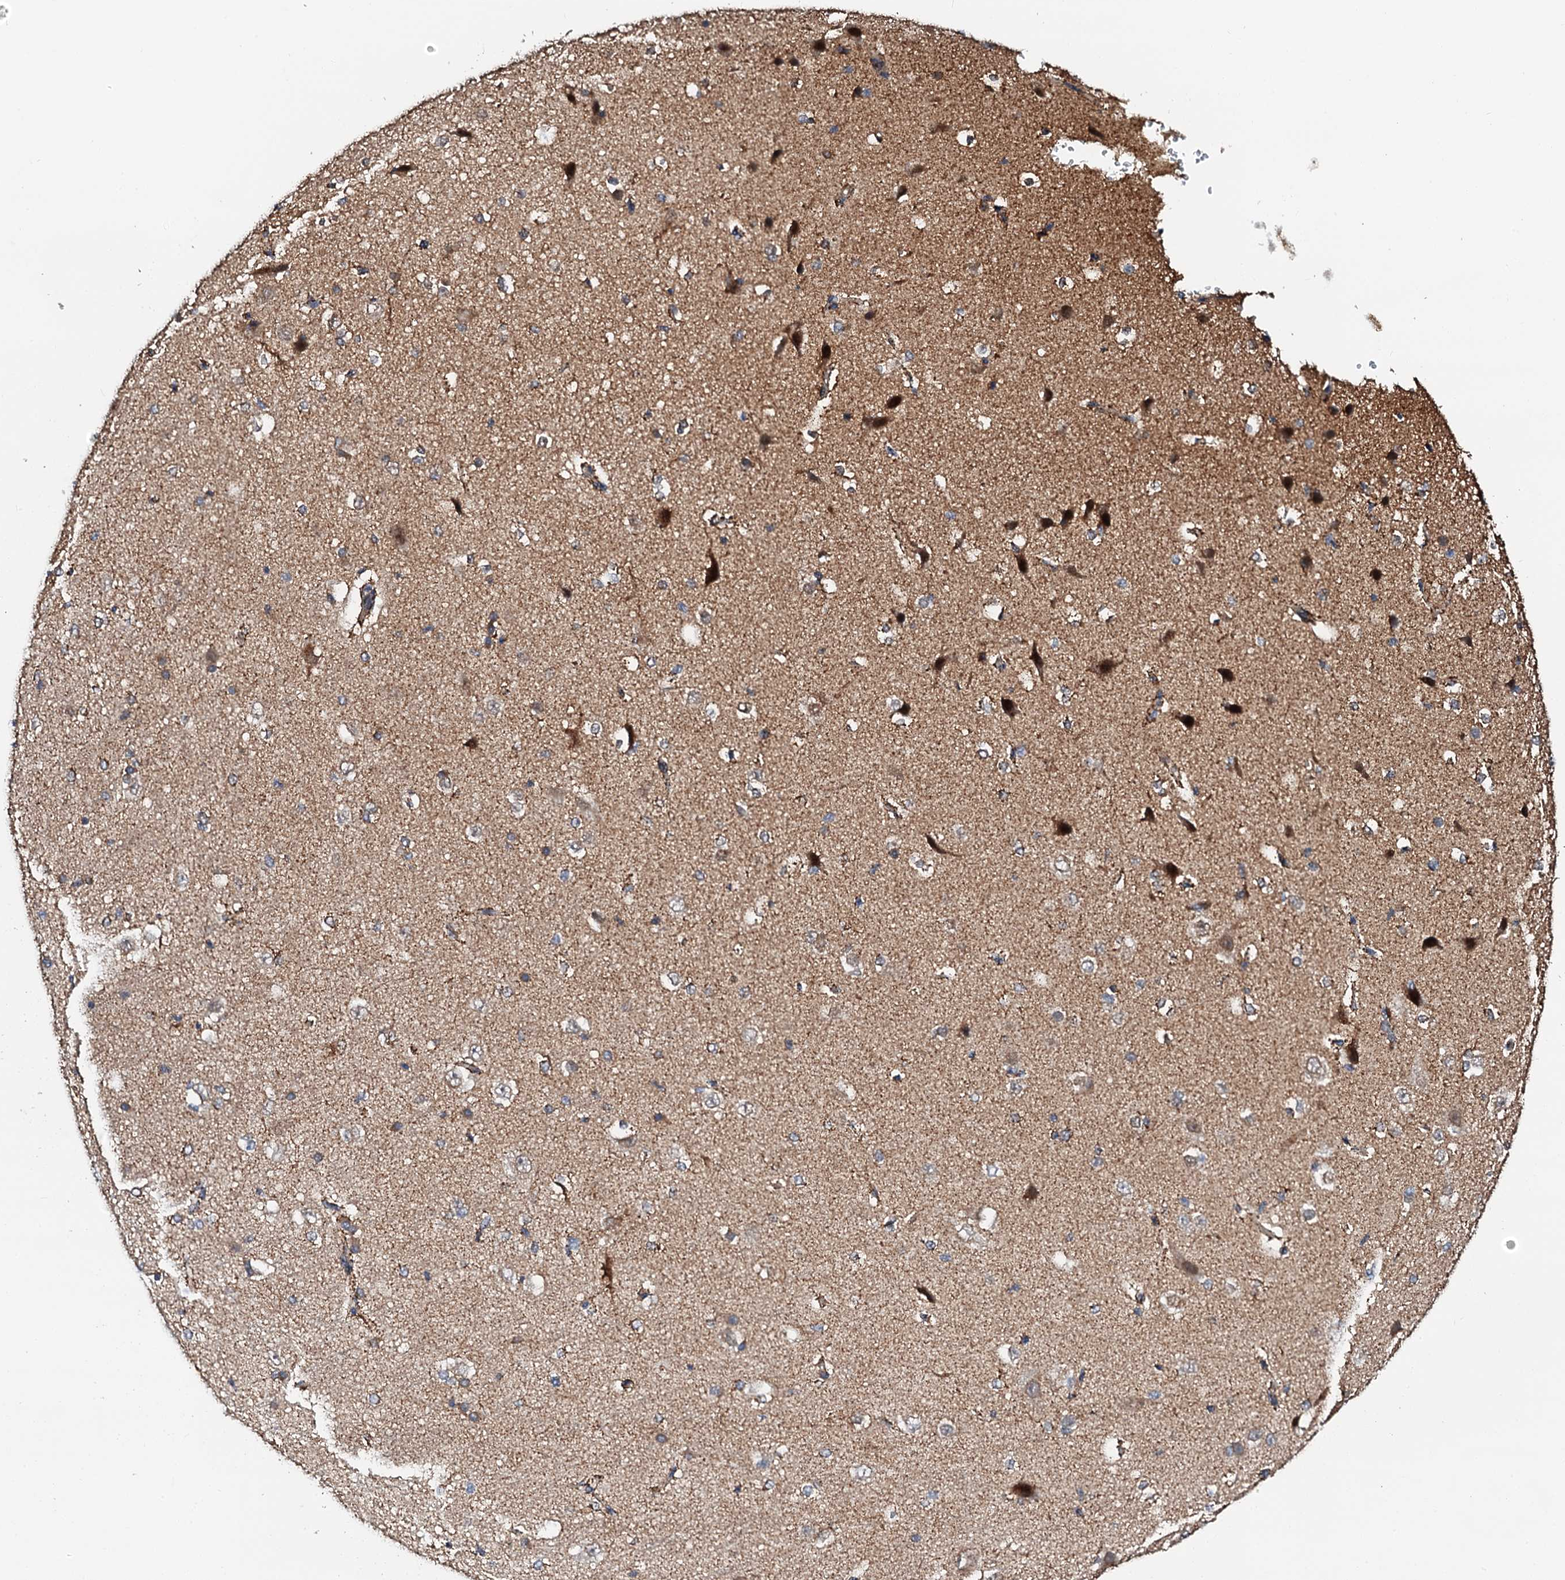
{"staining": {"intensity": "moderate", "quantity": ">75%", "location": "cytoplasmic/membranous"}, "tissue": "cerebral cortex", "cell_type": "Endothelial cells", "image_type": "normal", "snomed": [{"axis": "morphology", "description": "Normal tissue, NOS"}, {"axis": "morphology", "description": "Developmental malformation"}, {"axis": "topography", "description": "Cerebral cortex"}], "caption": "Protein analysis of normal cerebral cortex displays moderate cytoplasmic/membranous positivity in about >75% of endothelial cells. Nuclei are stained in blue.", "gene": "UBE3C", "patient": {"sex": "female", "age": 30}}